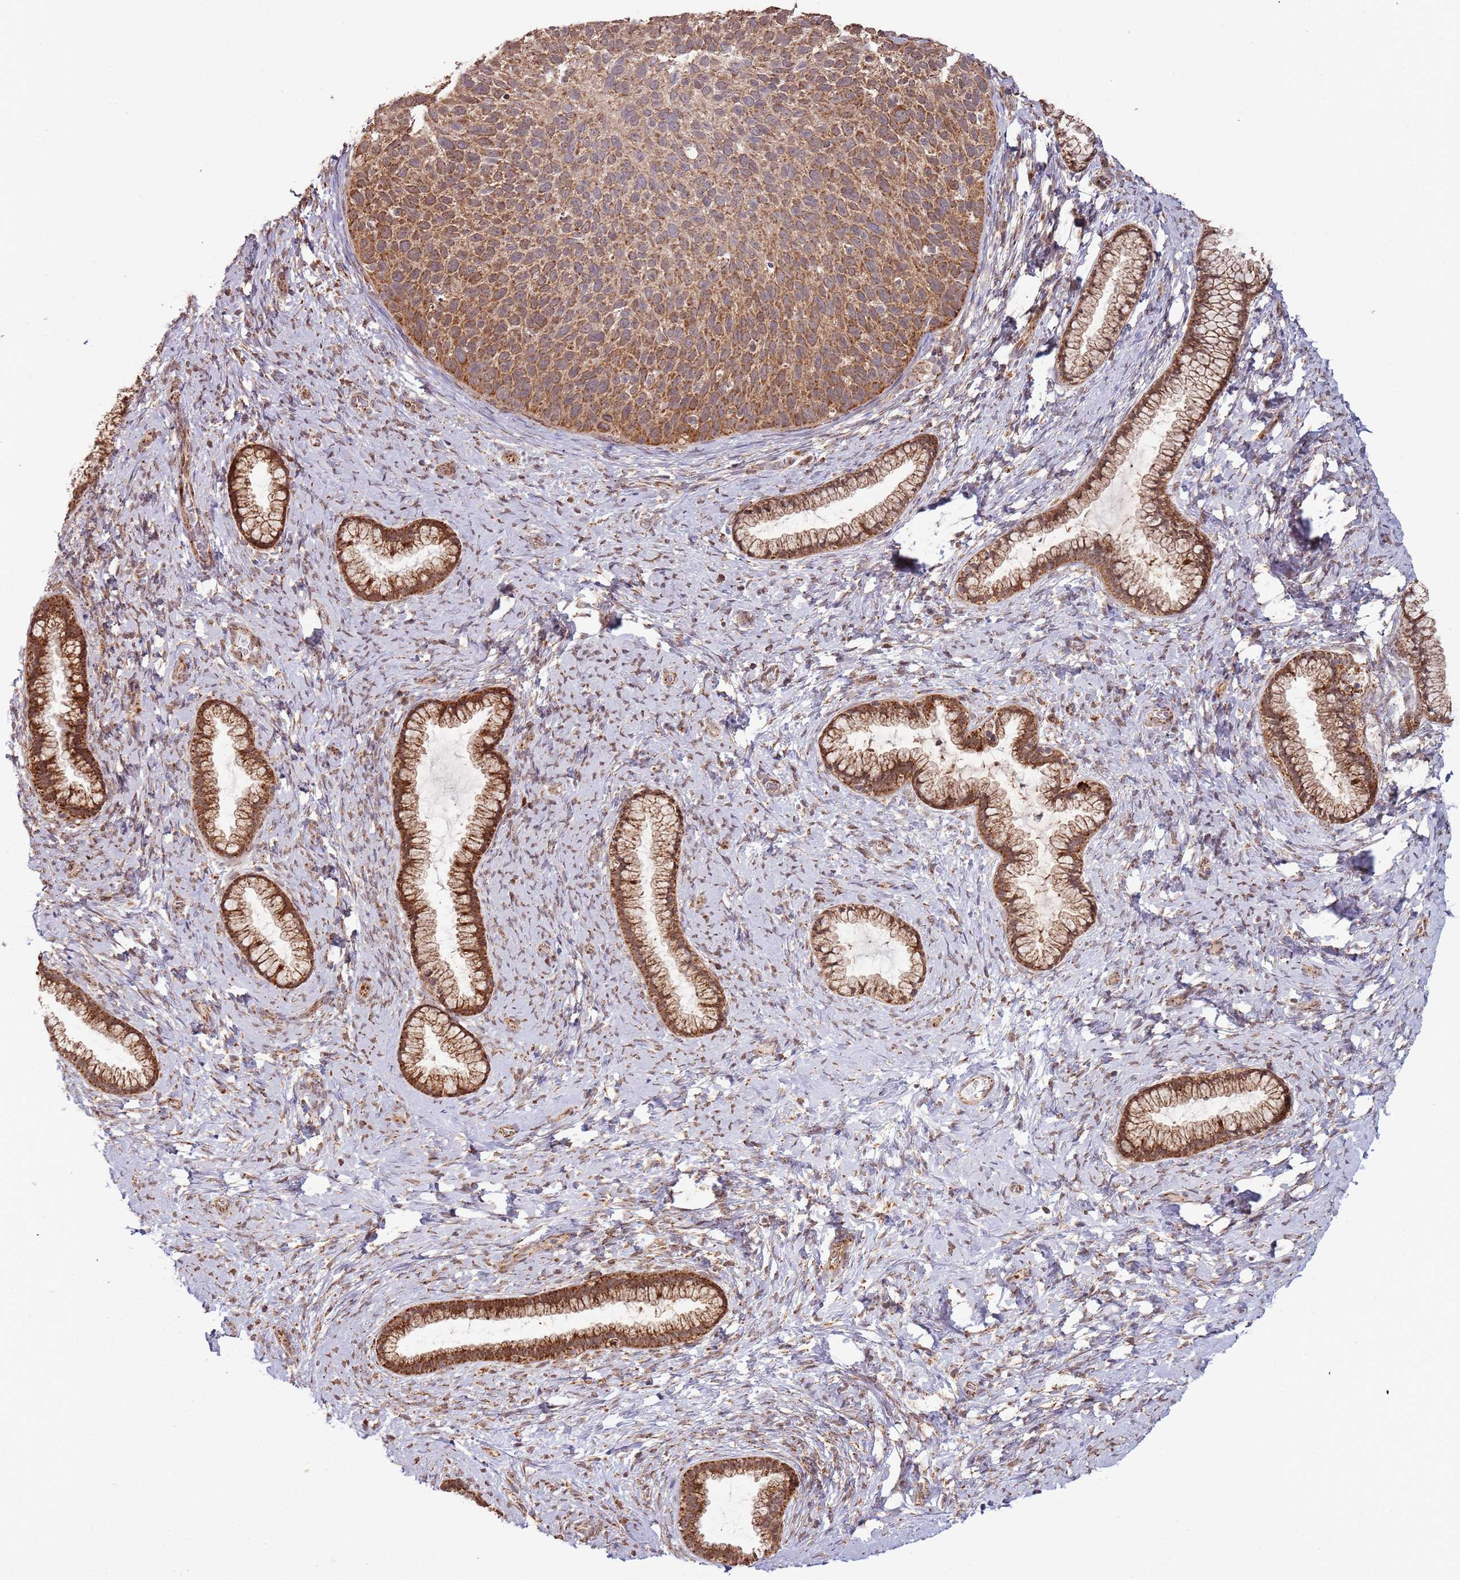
{"staining": {"intensity": "moderate", "quantity": ">75%", "location": "cytoplasmic/membranous"}, "tissue": "cervical cancer", "cell_type": "Tumor cells", "image_type": "cancer", "snomed": [{"axis": "morphology", "description": "Squamous cell carcinoma, NOS"}, {"axis": "topography", "description": "Cervix"}], "caption": "Immunohistochemical staining of cervical cancer (squamous cell carcinoma) demonstrates medium levels of moderate cytoplasmic/membranous expression in about >75% of tumor cells.", "gene": "IL17RD", "patient": {"sex": "female", "age": 80}}